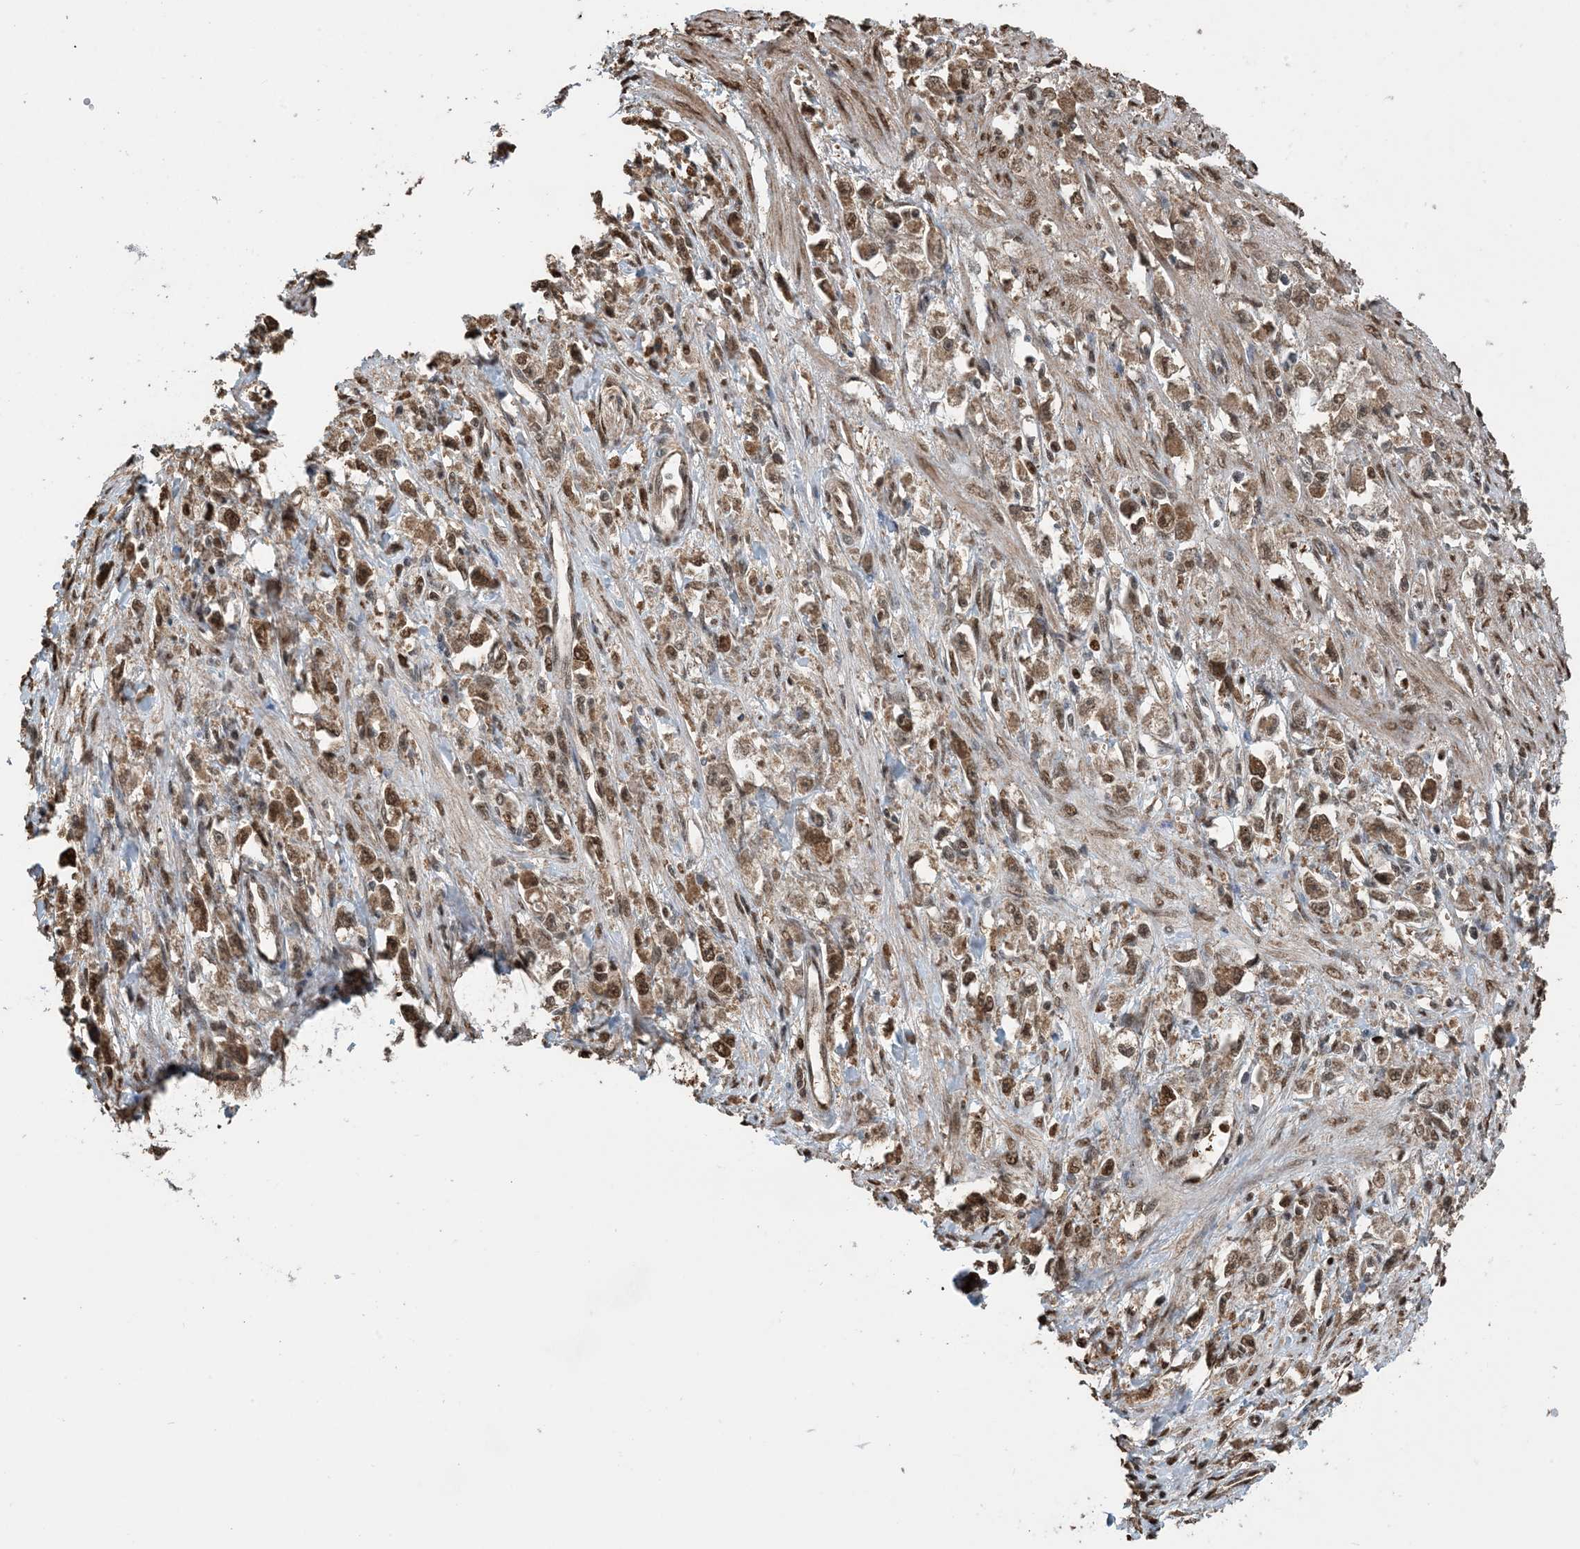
{"staining": {"intensity": "moderate", "quantity": ">75%", "location": "cytoplasmic/membranous,nuclear"}, "tissue": "stomach cancer", "cell_type": "Tumor cells", "image_type": "cancer", "snomed": [{"axis": "morphology", "description": "Adenocarcinoma, NOS"}, {"axis": "topography", "description": "Stomach"}], "caption": "Adenocarcinoma (stomach) stained with a protein marker demonstrates moderate staining in tumor cells.", "gene": "HSPA1A", "patient": {"sex": "female", "age": 59}}